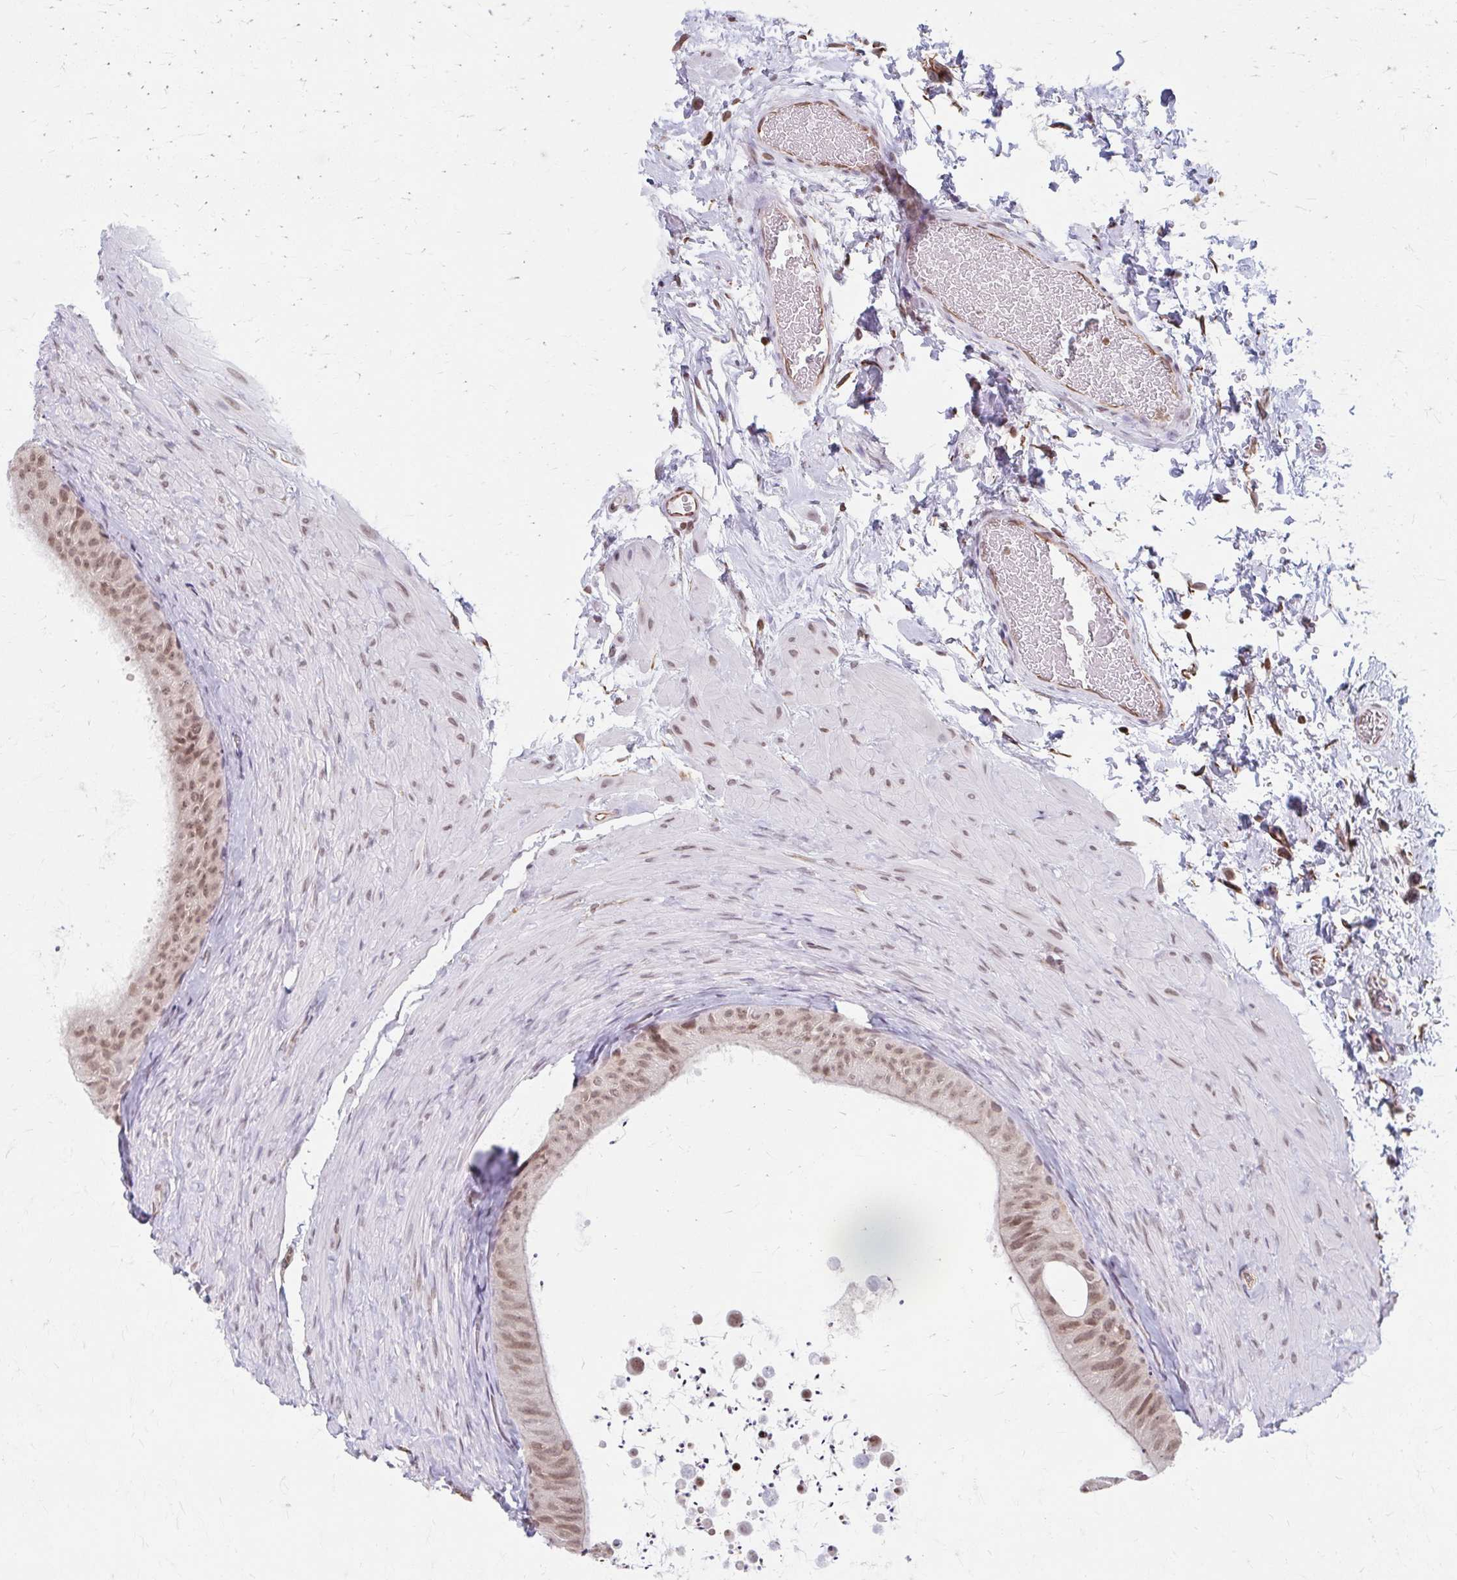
{"staining": {"intensity": "moderate", "quantity": ">75%", "location": "nuclear"}, "tissue": "epididymis", "cell_type": "Glandular cells", "image_type": "normal", "snomed": [{"axis": "morphology", "description": "Normal tissue, NOS"}, {"axis": "topography", "description": "Epididymis, spermatic cord, NOS"}, {"axis": "topography", "description": "Epididymis"}], "caption": "This is a histology image of immunohistochemistry (IHC) staining of normal epididymis, which shows moderate positivity in the nuclear of glandular cells.", "gene": "ORC3", "patient": {"sex": "male", "age": 31}}